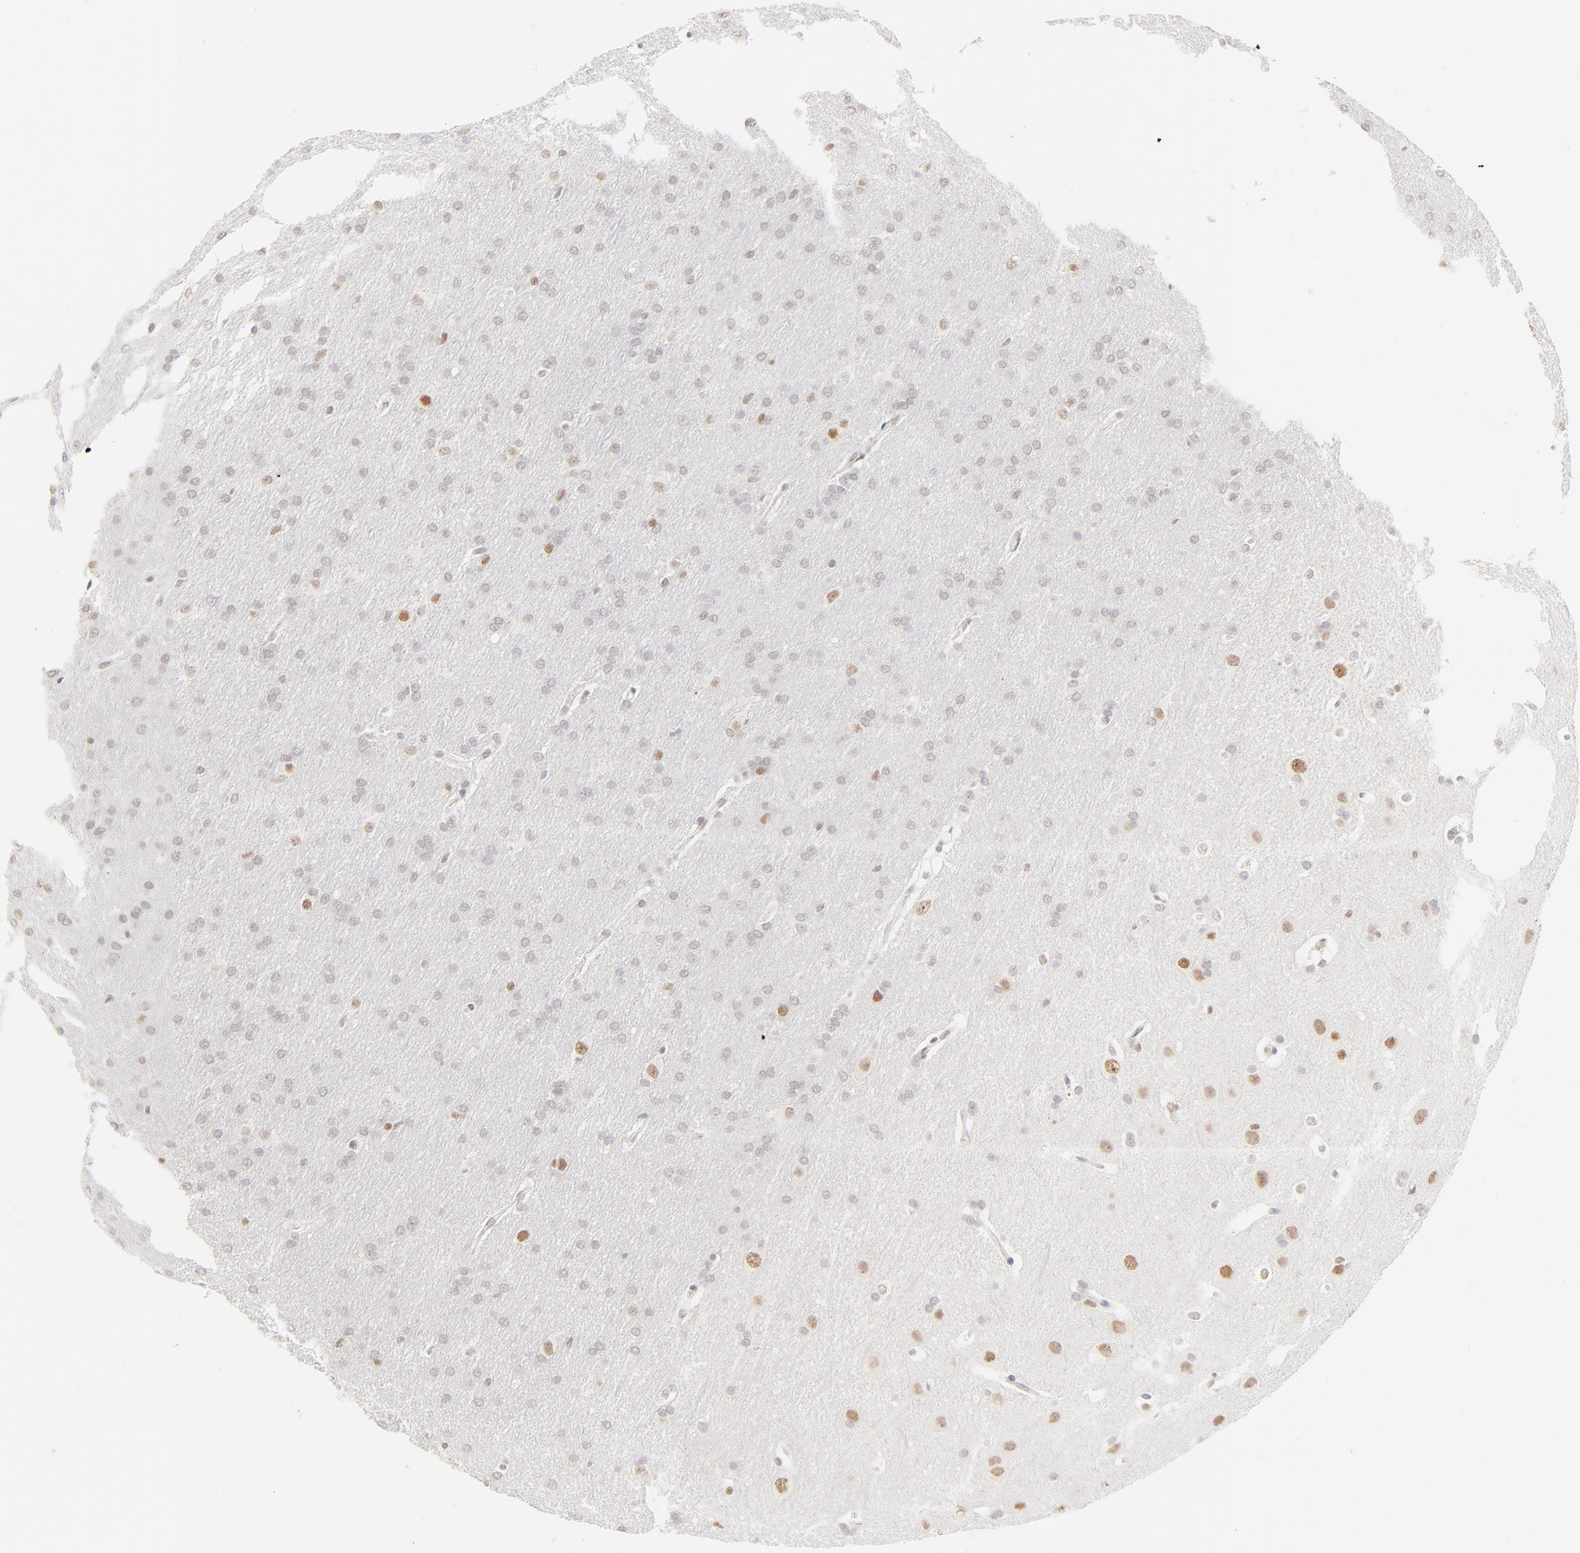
{"staining": {"intensity": "weak", "quantity": "<25%", "location": "nuclear"}, "tissue": "glioma", "cell_type": "Tumor cells", "image_type": "cancer", "snomed": [{"axis": "morphology", "description": "Glioma, malignant, Low grade"}, {"axis": "topography", "description": "Brain"}], "caption": "IHC of human glioma demonstrates no staining in tumor cells. (DAB (3,3'-diaminobenzidine) immunohistochemistry (IHC) with hematoxylin counter stain).", "gene": "PBX1", "patient": {"sex": "female", "age": 32}}